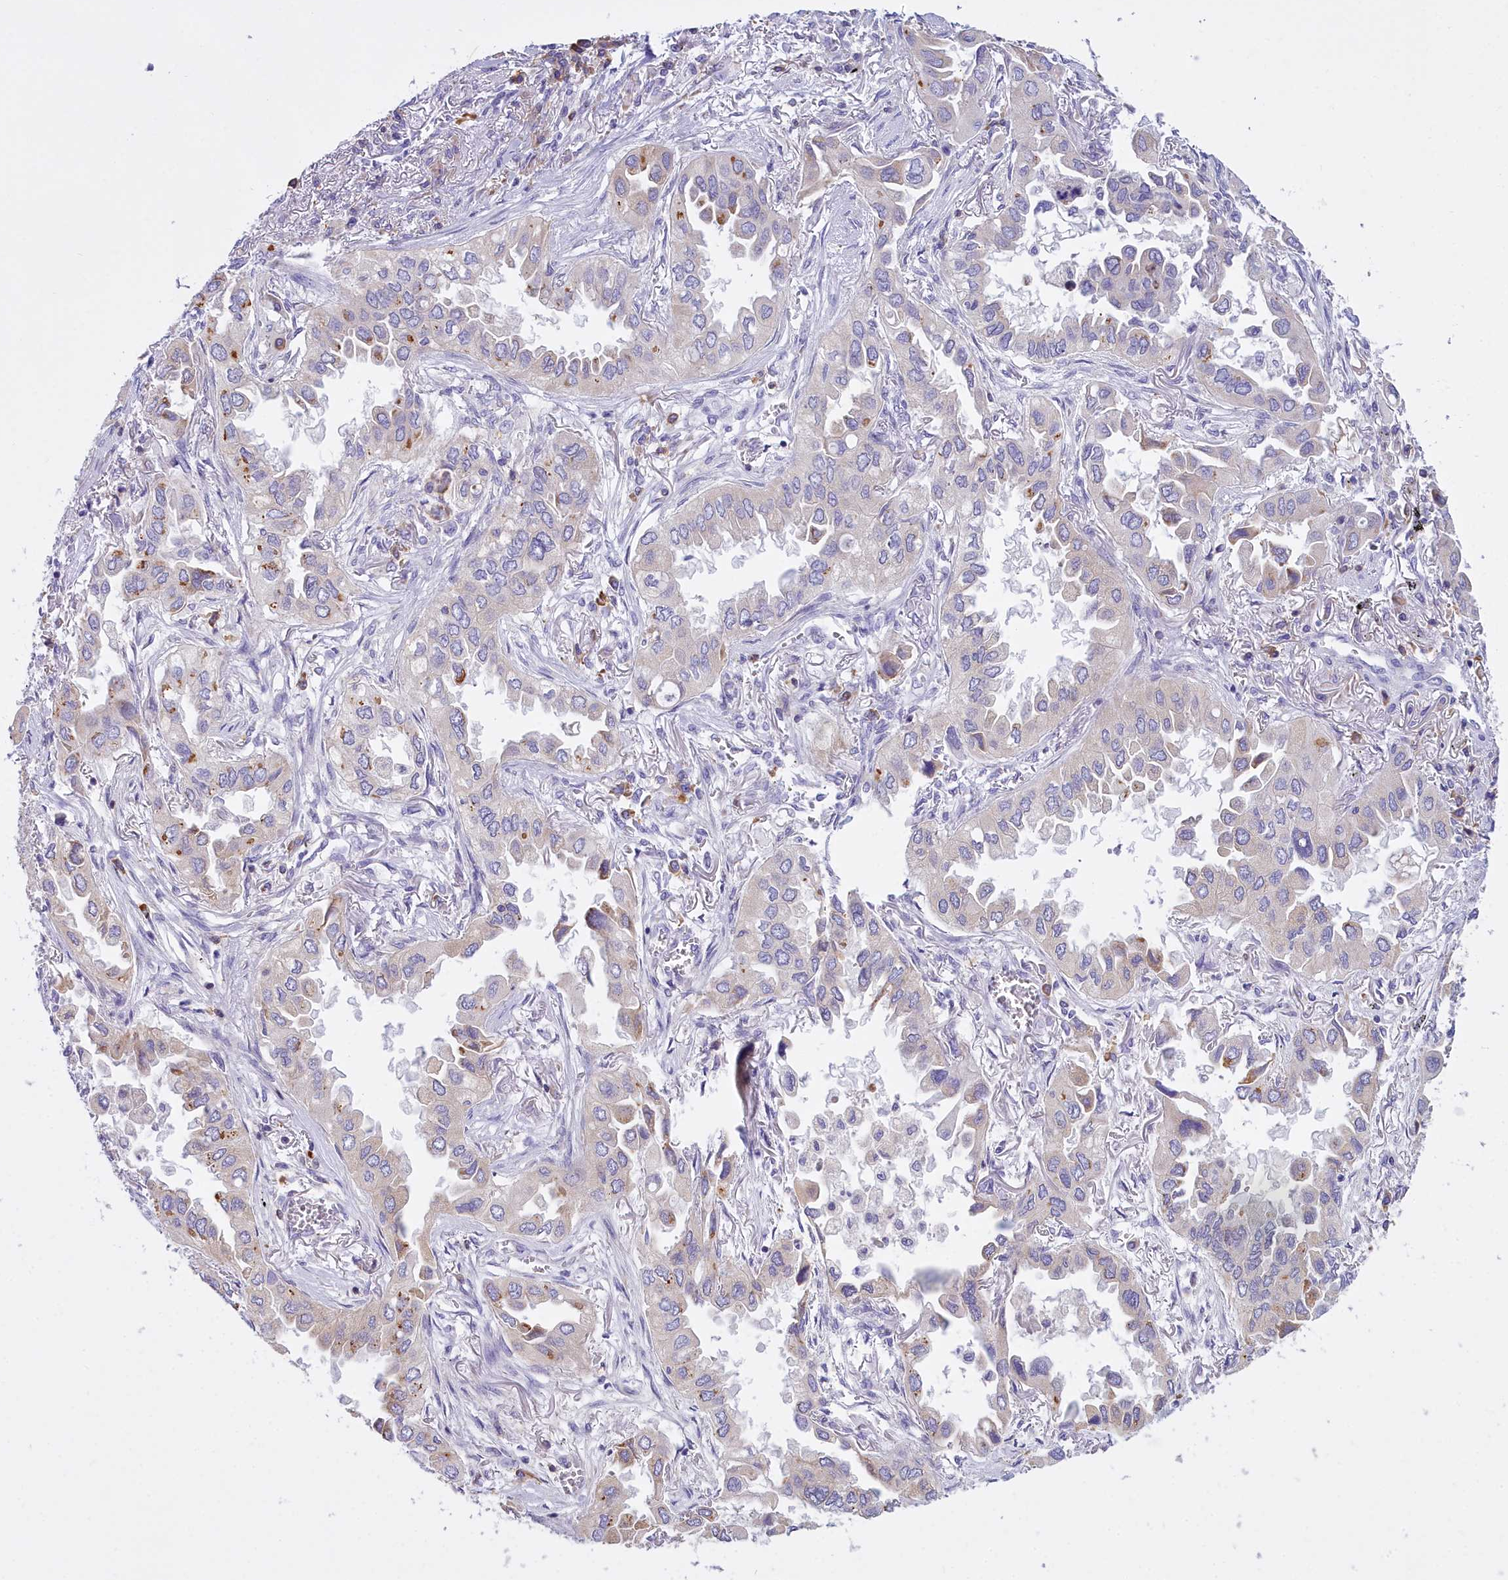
{"staining": {"intensity": "weak", "quantity": "<25%", "location": "cytoplasmic/membranous"}, "tissue": "lung cancer", "cell_type": "Tumor cells", "image_type": "cancer", "snomed": [{"axis": "morphology", "description": "Adenocarcinoma, NOS"}, {"axis": "topography", "description": "Lung"}], "caption": "IHC of adenocarcinoma (lung) demonstrates no staining in tumor cells. (DAB immunohistochemistry (IHC) with hematoxylin counter stain).", "gene": "CD5", "patient": {"sex": "female", "age": 76}}